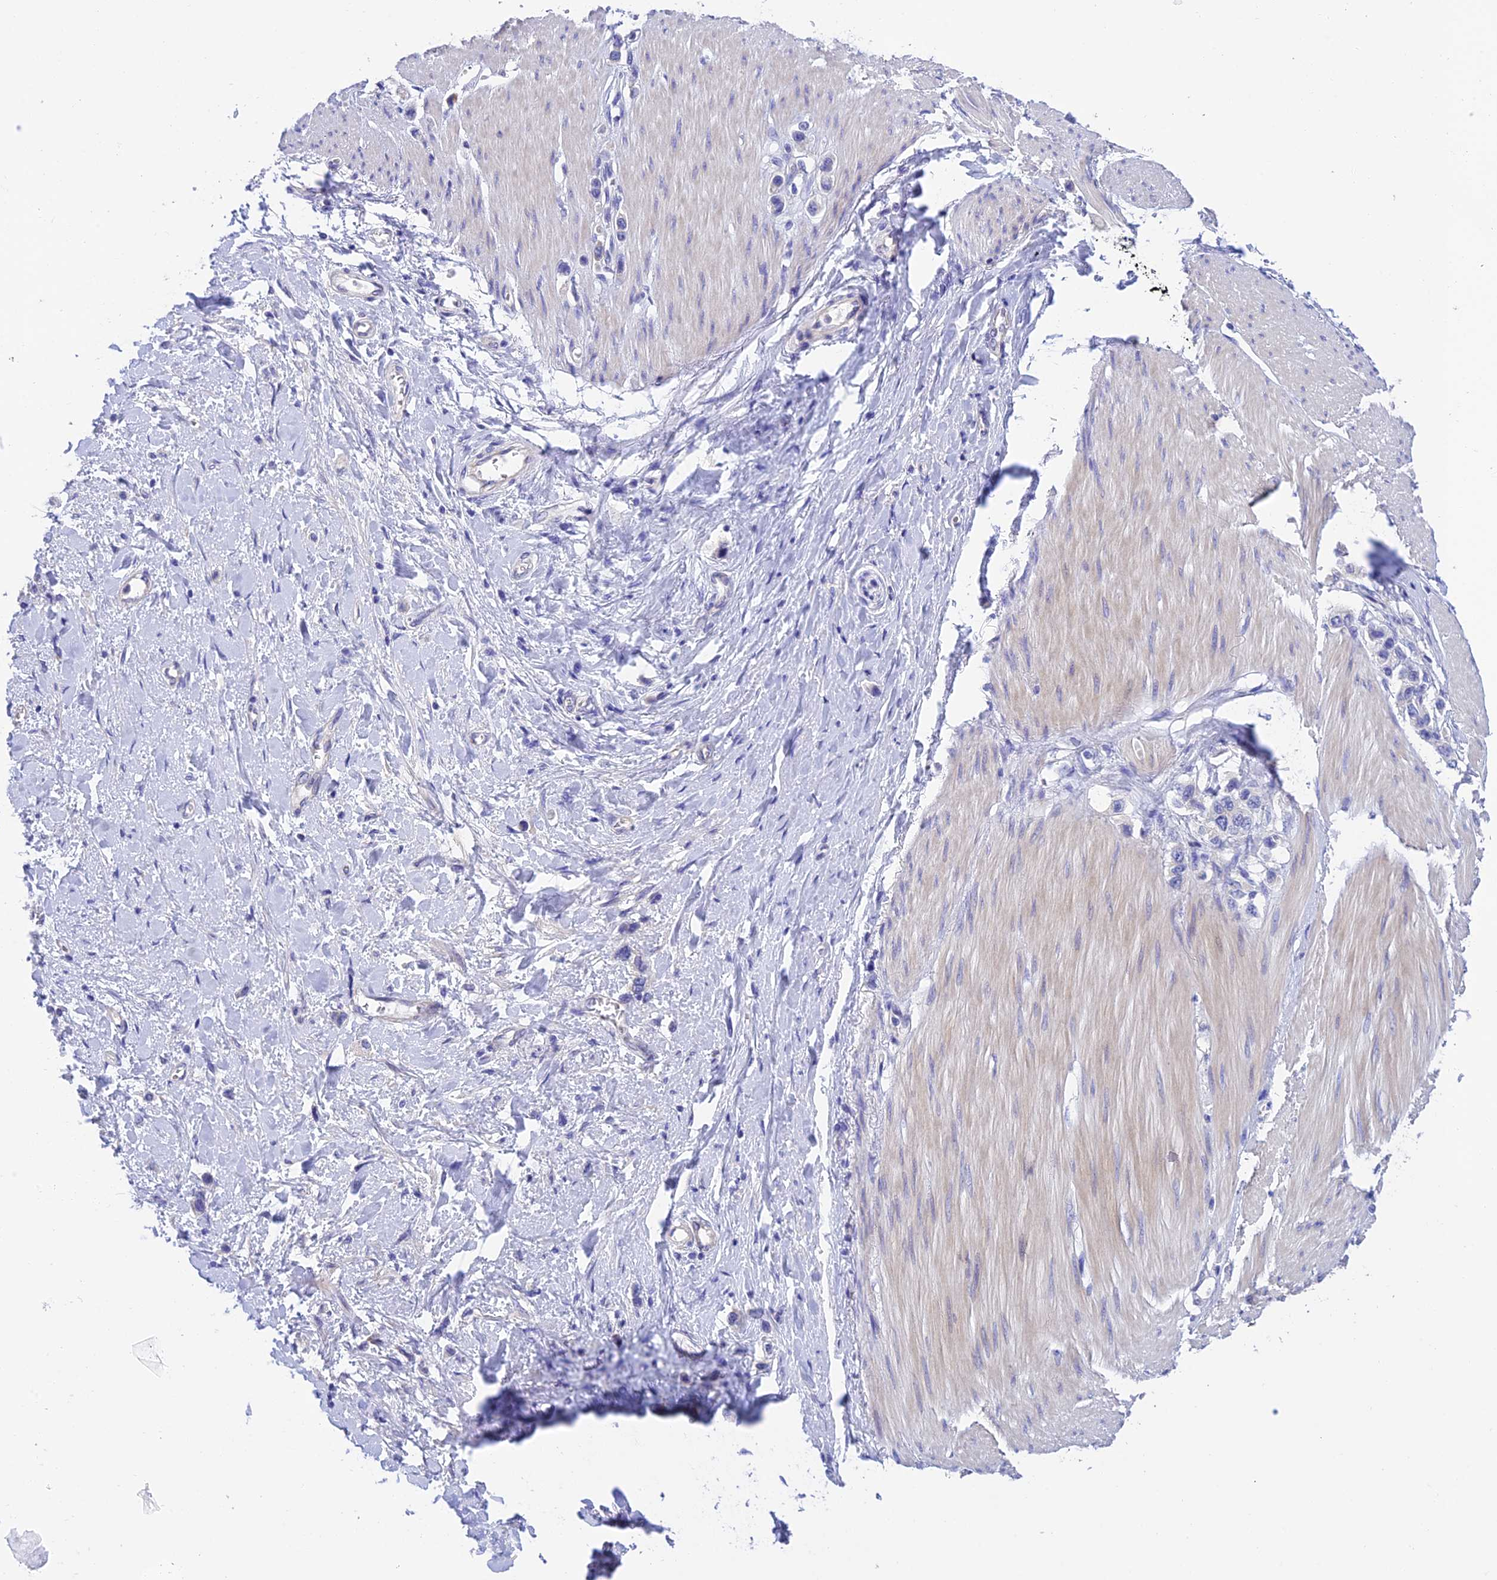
{"staining": {"intensity": "negative", "quantity": "none", "location": "none"}, "tissue": "stomach cancer", "cell_type": "Tumor cells", "image_type": "cancer", "snomed": [{"axis": "morphology", "description": "Adenocarcinoma, NOS"}, {"axis": "topography", "description": "Stomach"}], "caption": "Tumor cells are negative for protein expression in human stomach cancer.", "gene": "C17orf67", "patient": {"sex": "female", "age": 65}}